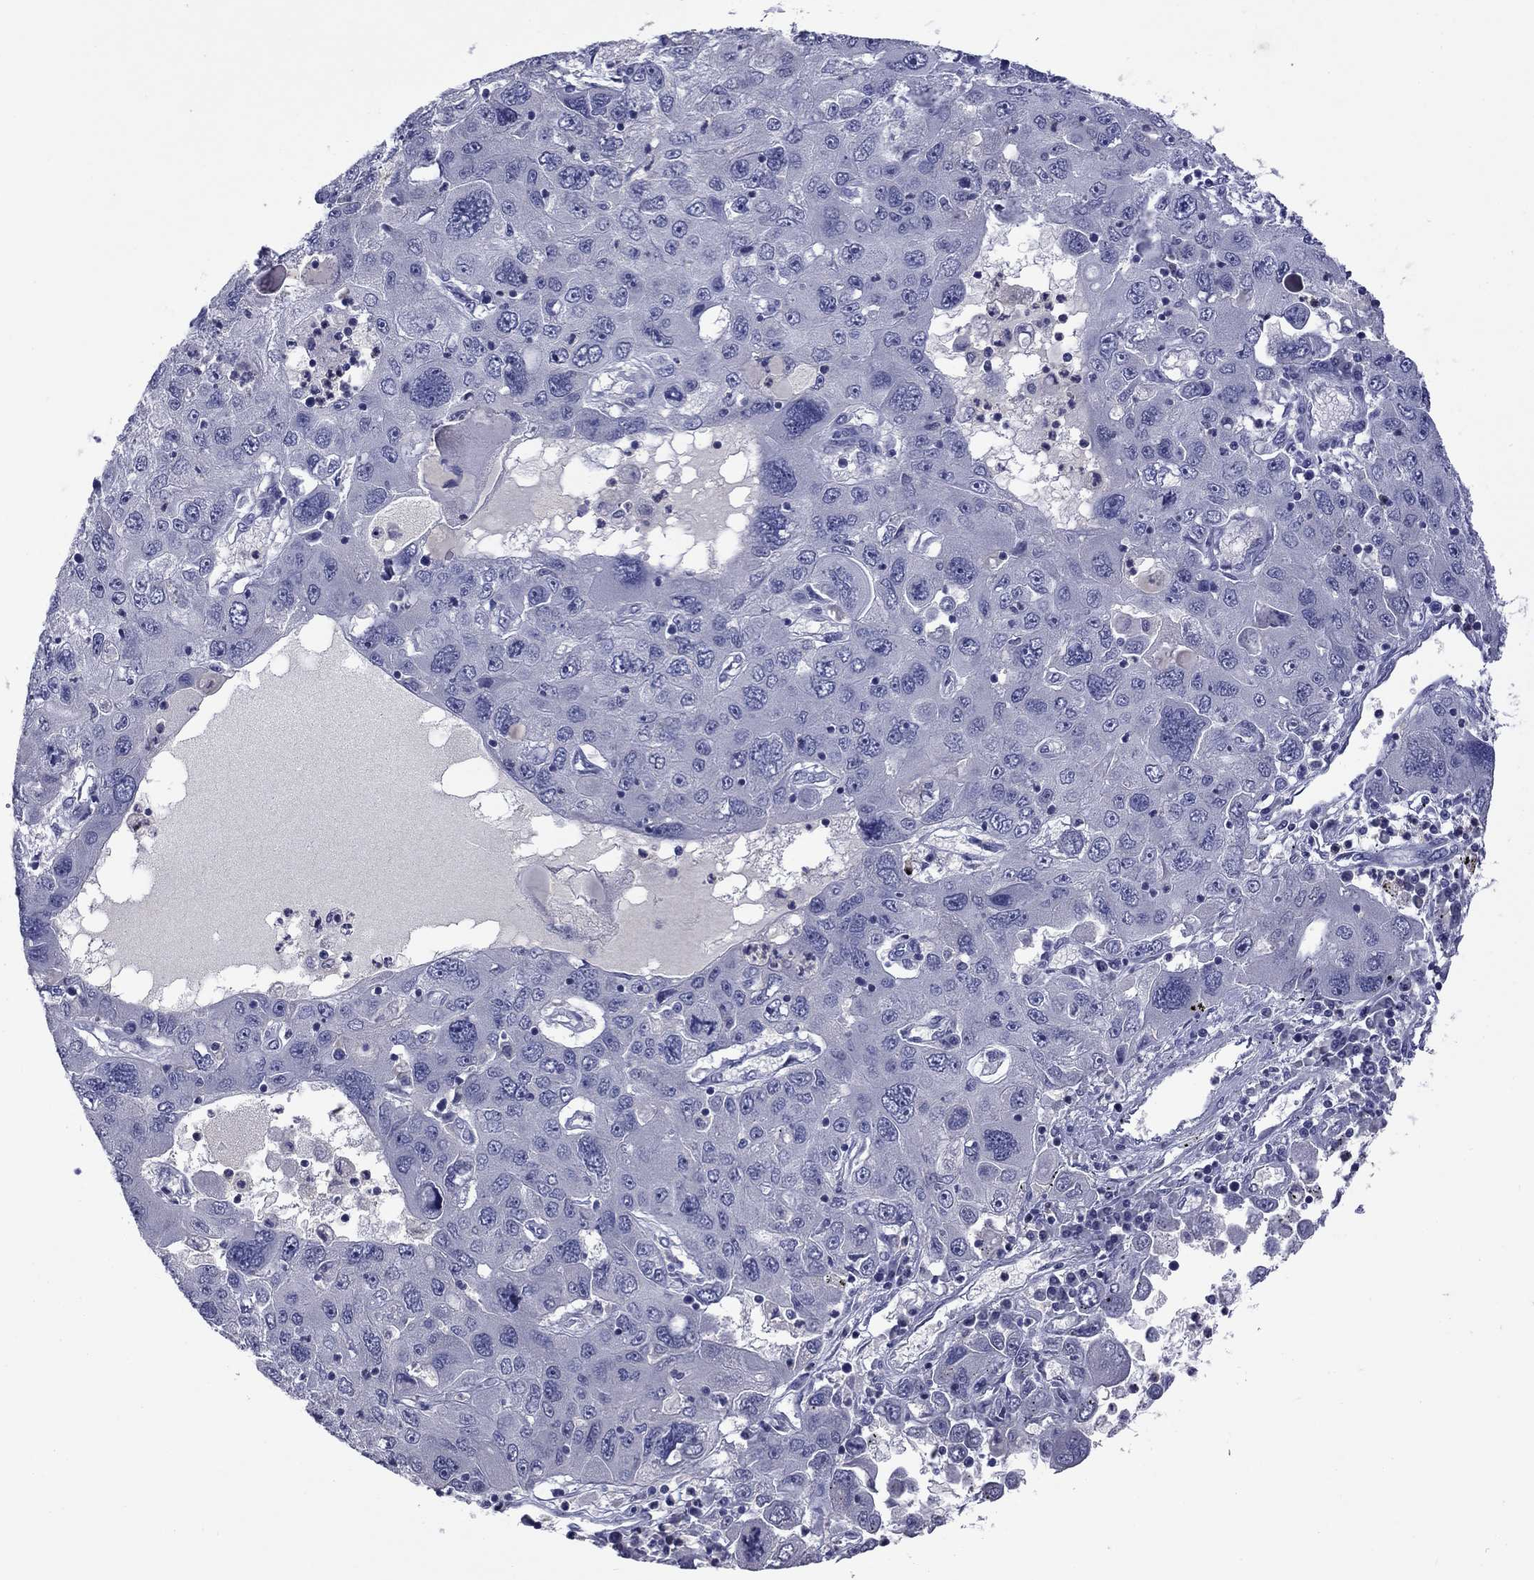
{"staining": {"intensity": "negative", "quantity": "none", "location": "none"}, "tissue": "stomach cancer", "cell_type": "Tumor cells", "image_type": "cancer", "snomed": [{"axis": "morphology", "description": "Adenocarcinoma, NOS"}, {"axis": "topography", "description": "Stomach"}], "caption": "The photomicrograph reveals no significant positivity in tumor cells of stomach cancer (adenocarcinoma). (DAB (3,3'-diaminobenzidine) immunohistochemistry with hematoxylin counter stain).", "gene": "CFAP119", "patient": {"sex": "male", "age": 56}}